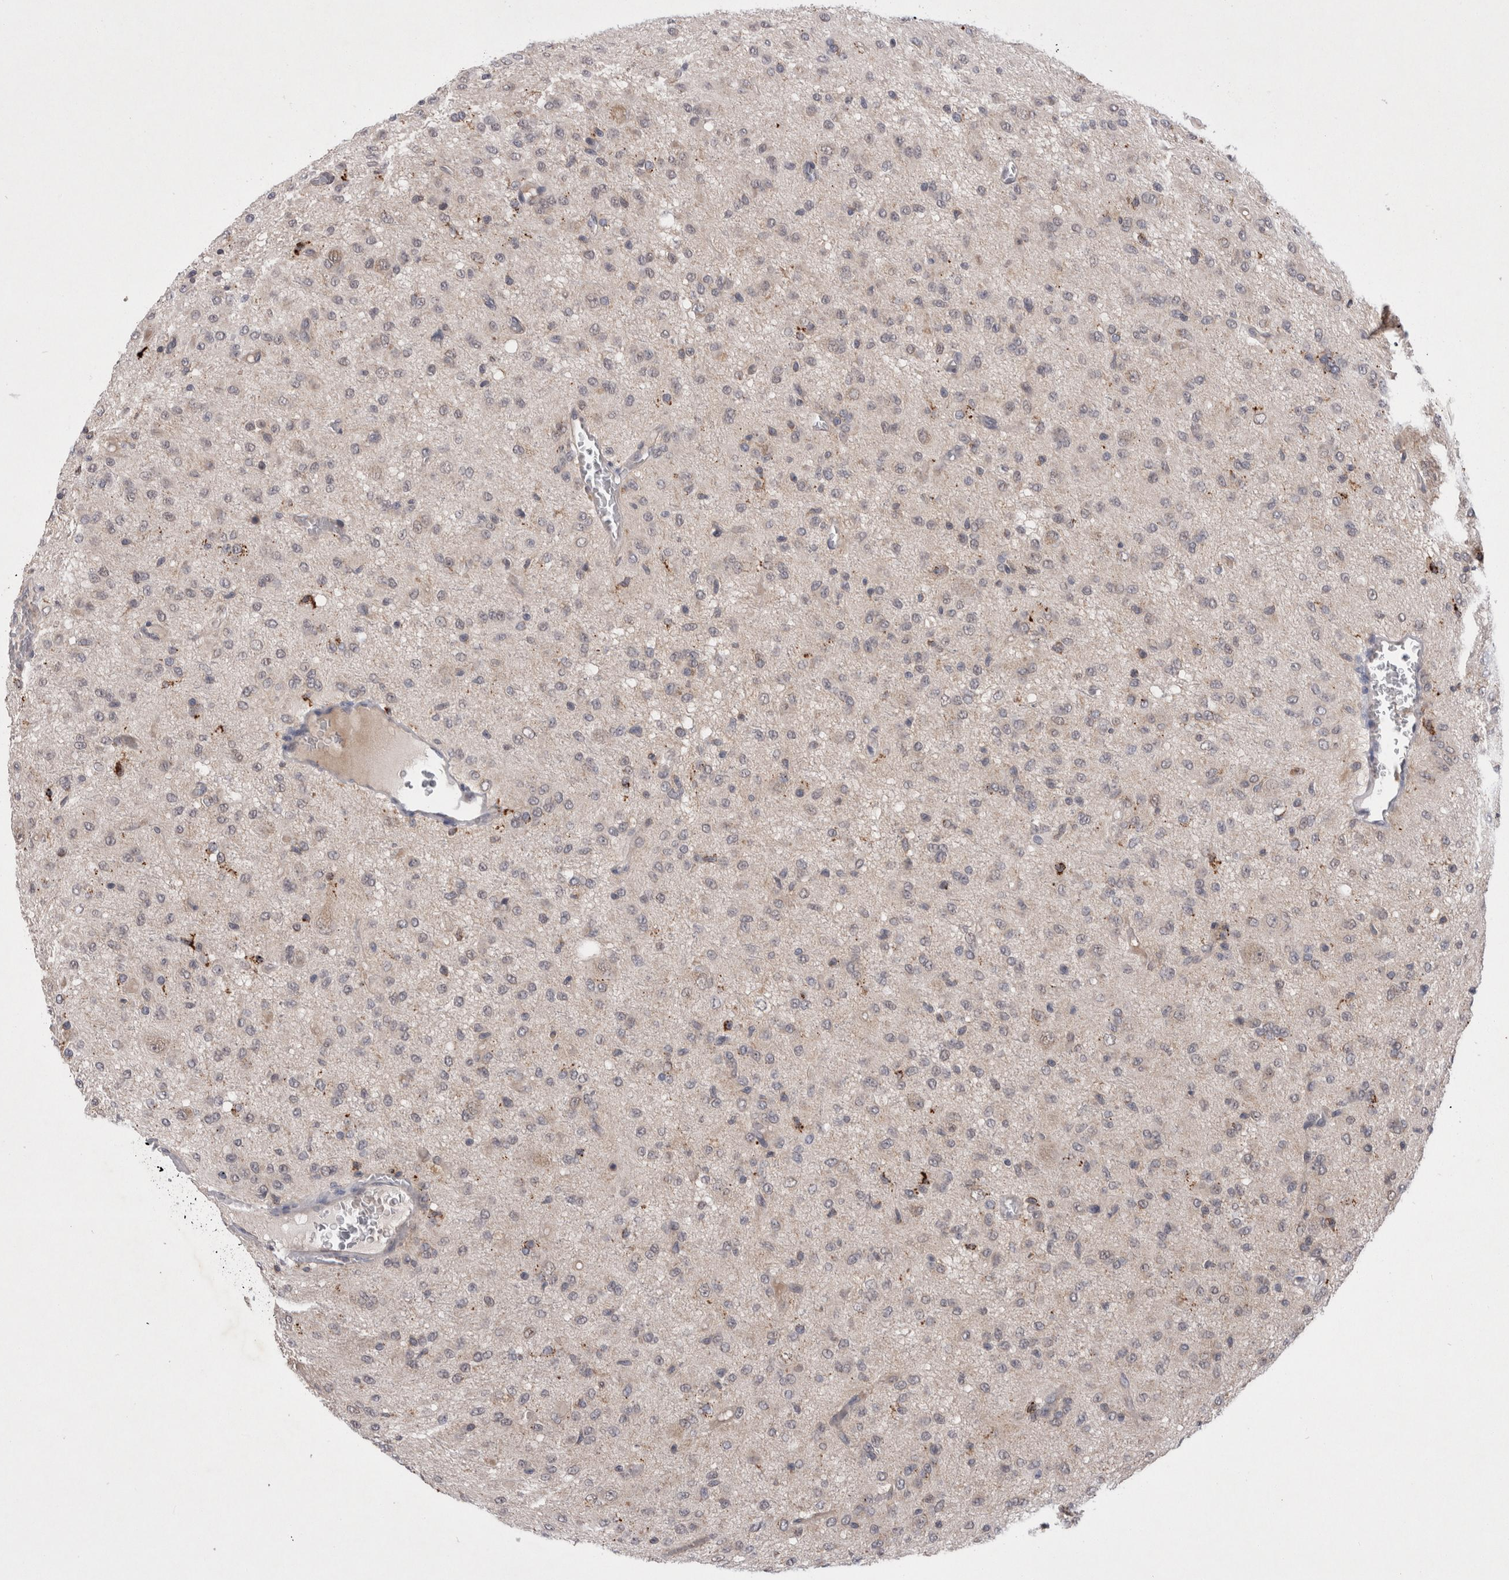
{"staining": {"intensity": "negative", "quantity": "none", "location": "none"}, "tissue": "glioma", "cell_type": "Tumor cells", "image_type": "cancer", "snomed": [{"axis": "morphology", "description": "Glioma, malignant, High grade"}, {"axis": "topography", "description": "Brain"}], "caption": "This photomicrograph is of high-grade glioma (malignant) stained with immunohistochemistry to label a protein in brown with the nuclei are counter-stained blue. There is no expression in tumor cells.", "gene": "MRPL37", "patient": {"sex": "female", "age": 59}}